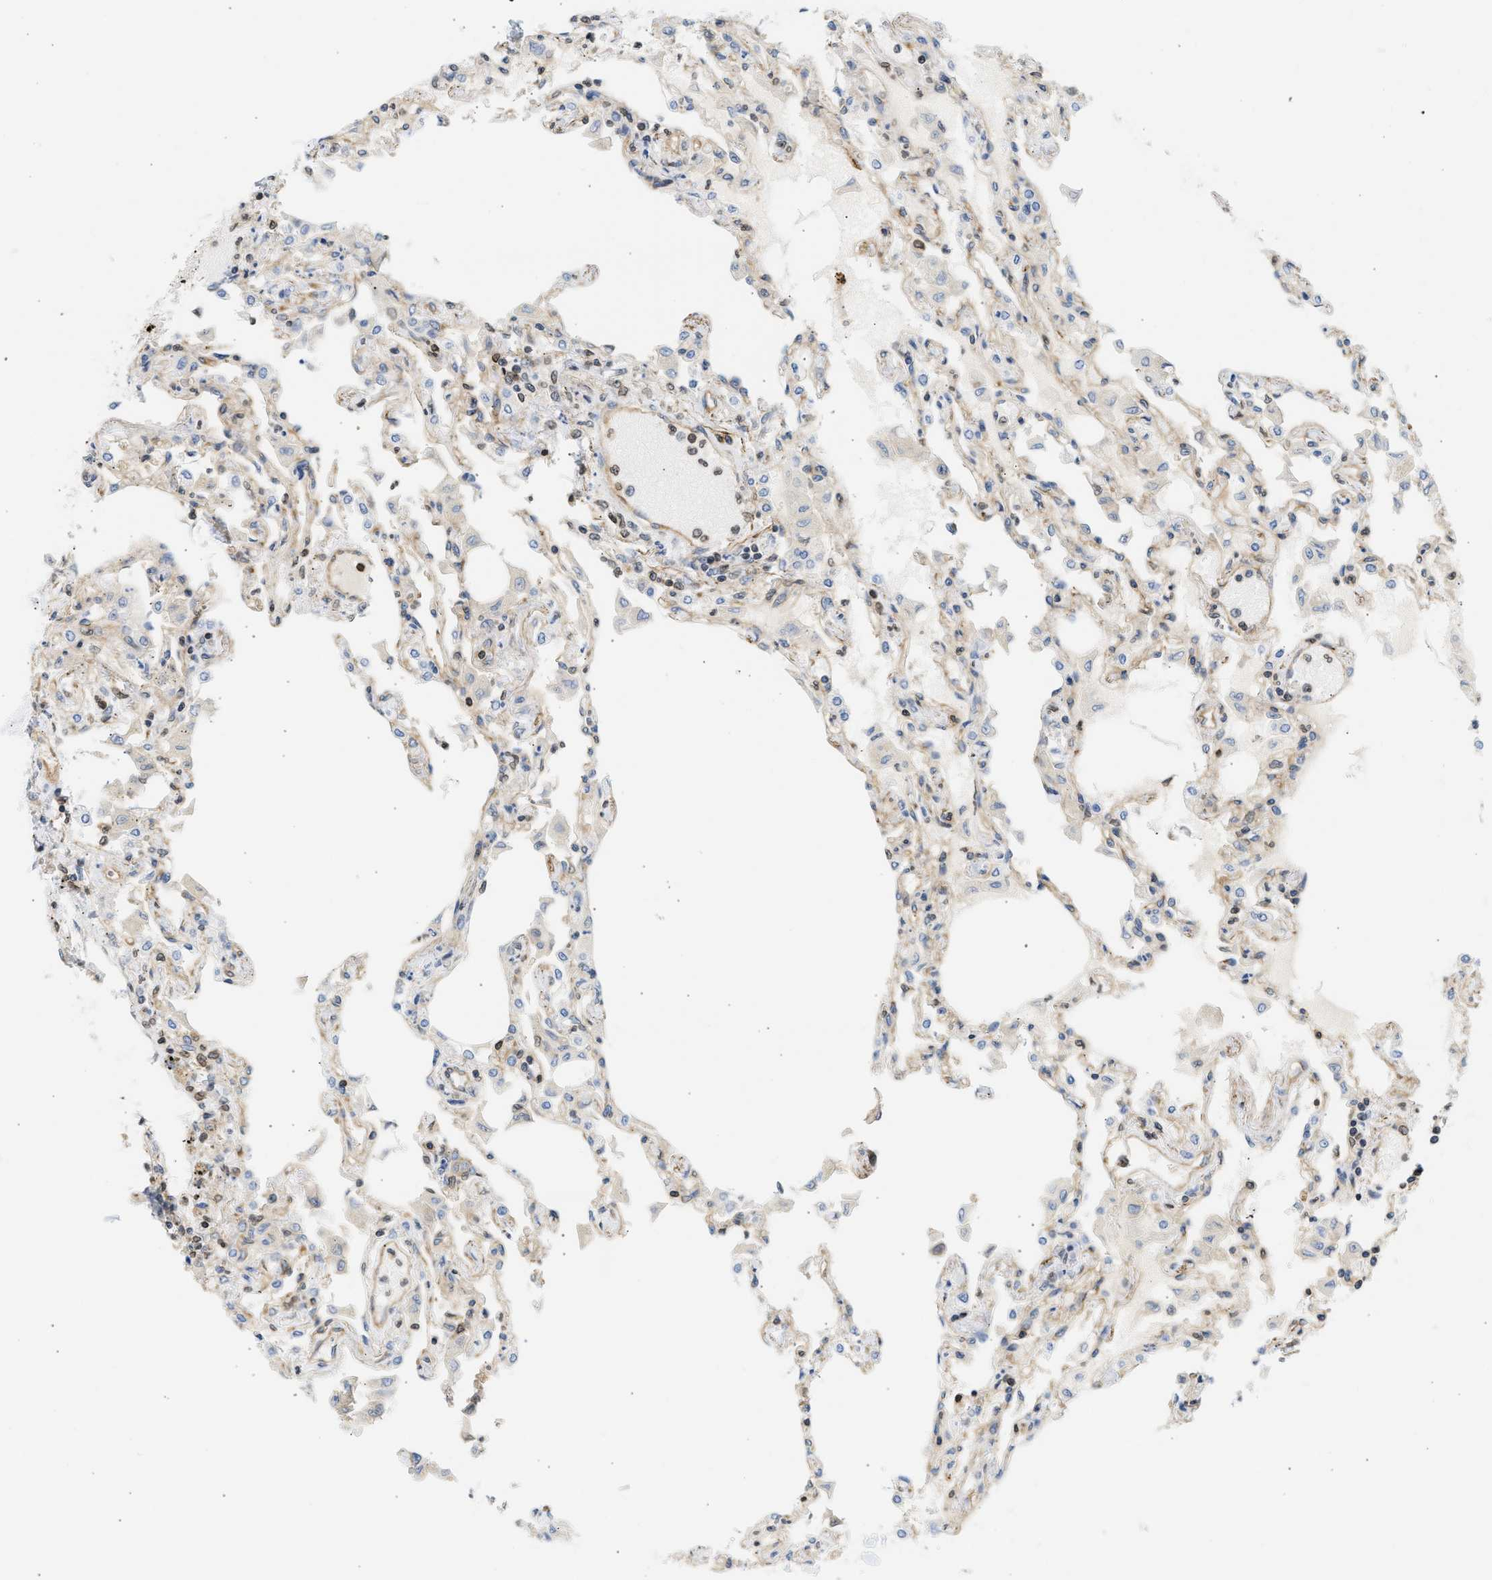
{"staining": {"intensity": "moderate", "quantity": "25%-75%", "location": "cytoplasmic/membranous"}, "tissue": "lung", "cell_type": "Alveolar cells", "image_type": "normal", "snomed": [{"axis": "morphology", "description": "Normal tissue, NOS"}, {"axis": "topography", "description": "Bronchus"}, {"axis": "topography", "description": "Lung"}], "caption": "Protein expression analysis of unremarkable human lung reveals moderate cytoplasmic/membranous staining in approximately 25%-75% of alveolar cells. The staining was performed using DAB to visualize the protein expression in brown, while the nuclei were stained in blue with hematoxylin (Magnification: 20x).", "gene": "STRN", "patient": {"sex": "female", "age": 49}}